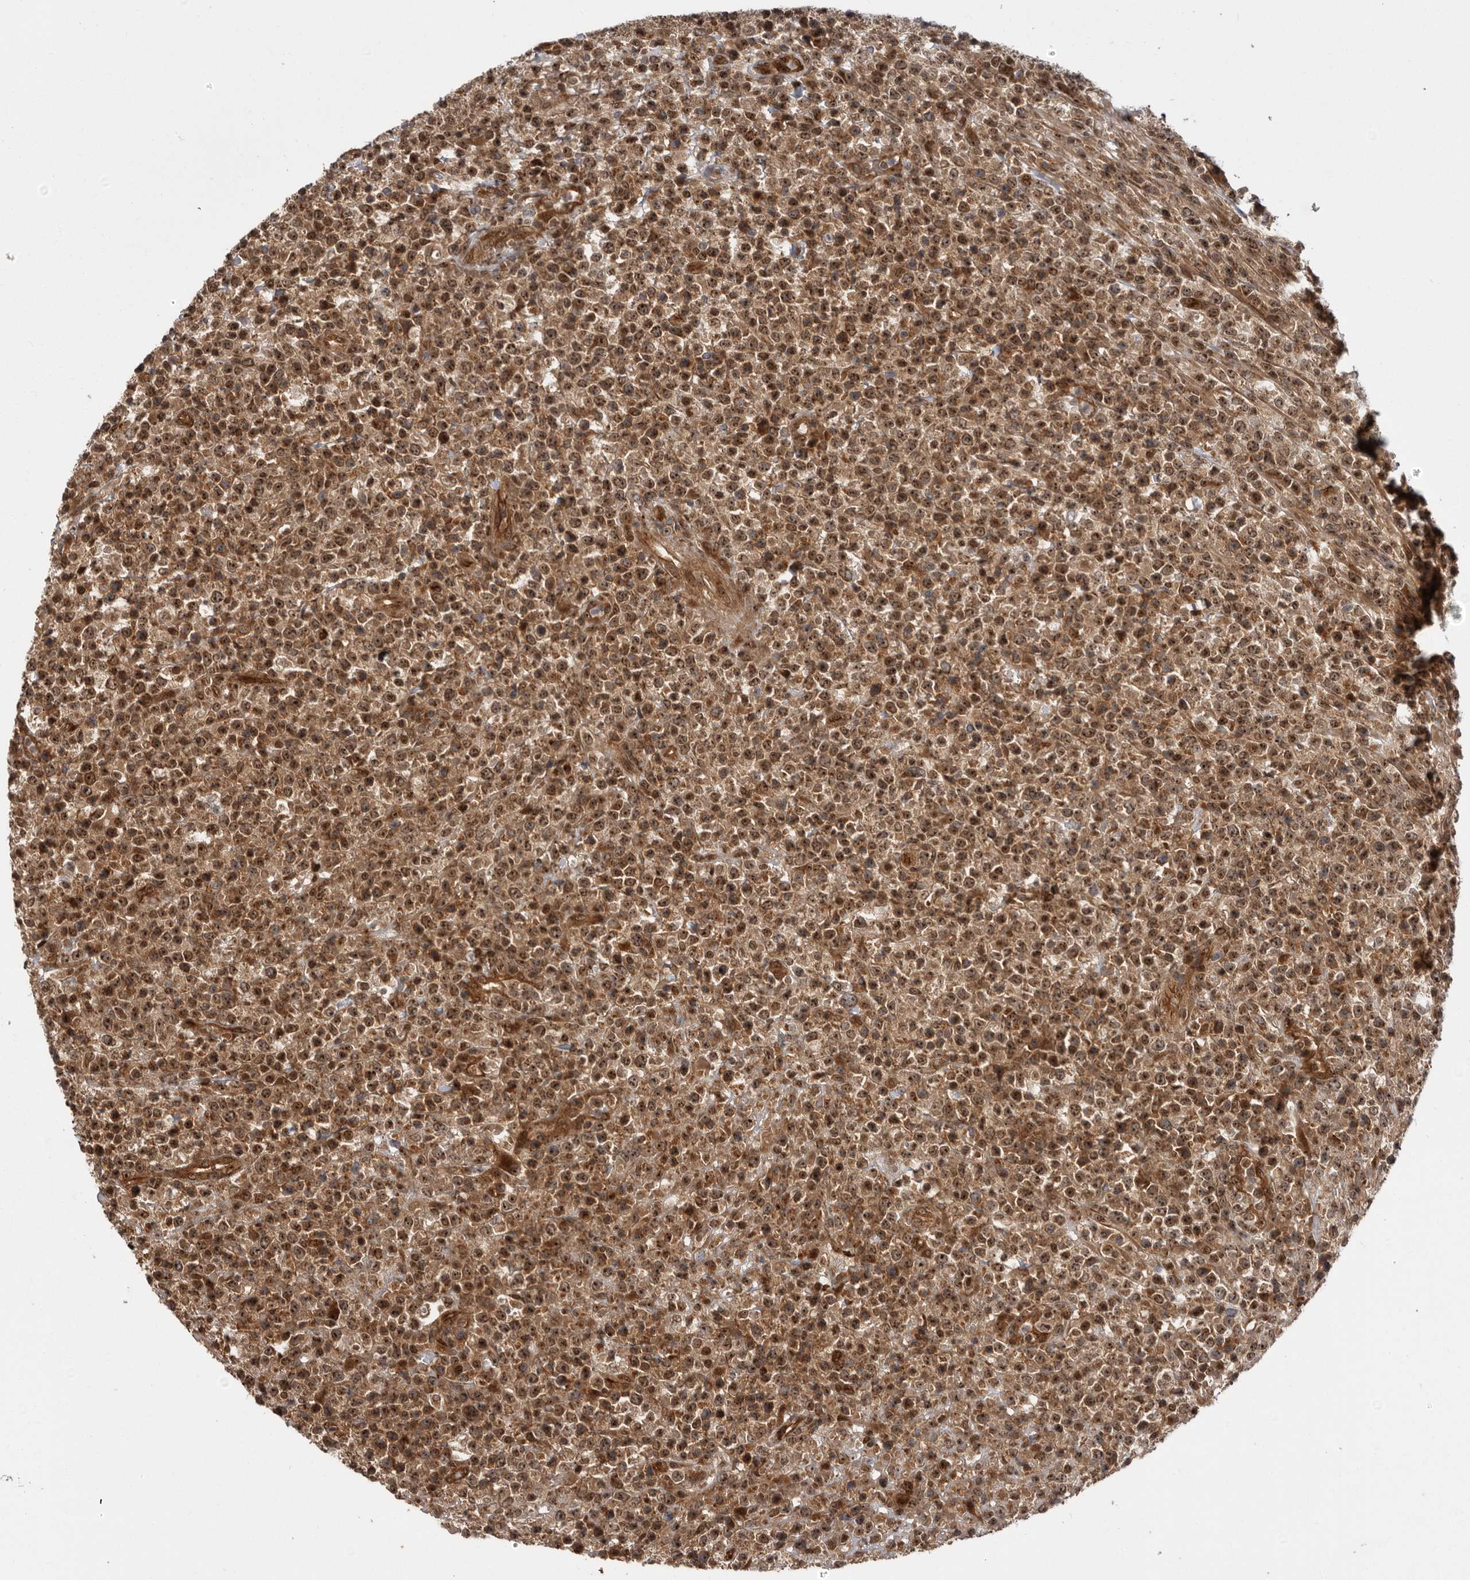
{"staining": {"intensity": "moderate", "quantity": ">75%", "location": "nuclear"}, "tissue": "lymphoma", "cell_type": "Tumor cells", "image_type": "cancer", "snomed": [{"axis": "morphology", "description": "Malignant lymphoma, non-Hodgkin's type, High grade"}, {"axis": "topography", "description": "Colon"}], "caption": "This histopathology image shows lymphoma stained with immunohistochemistry (IHC) to label a protein in brown. The nuclear of tumor cells show moderate positivity for the protein. Nuclei are counter-stained blue.", "gene": "DHDDS", "patient": {"sex": "female", "age": 53}}